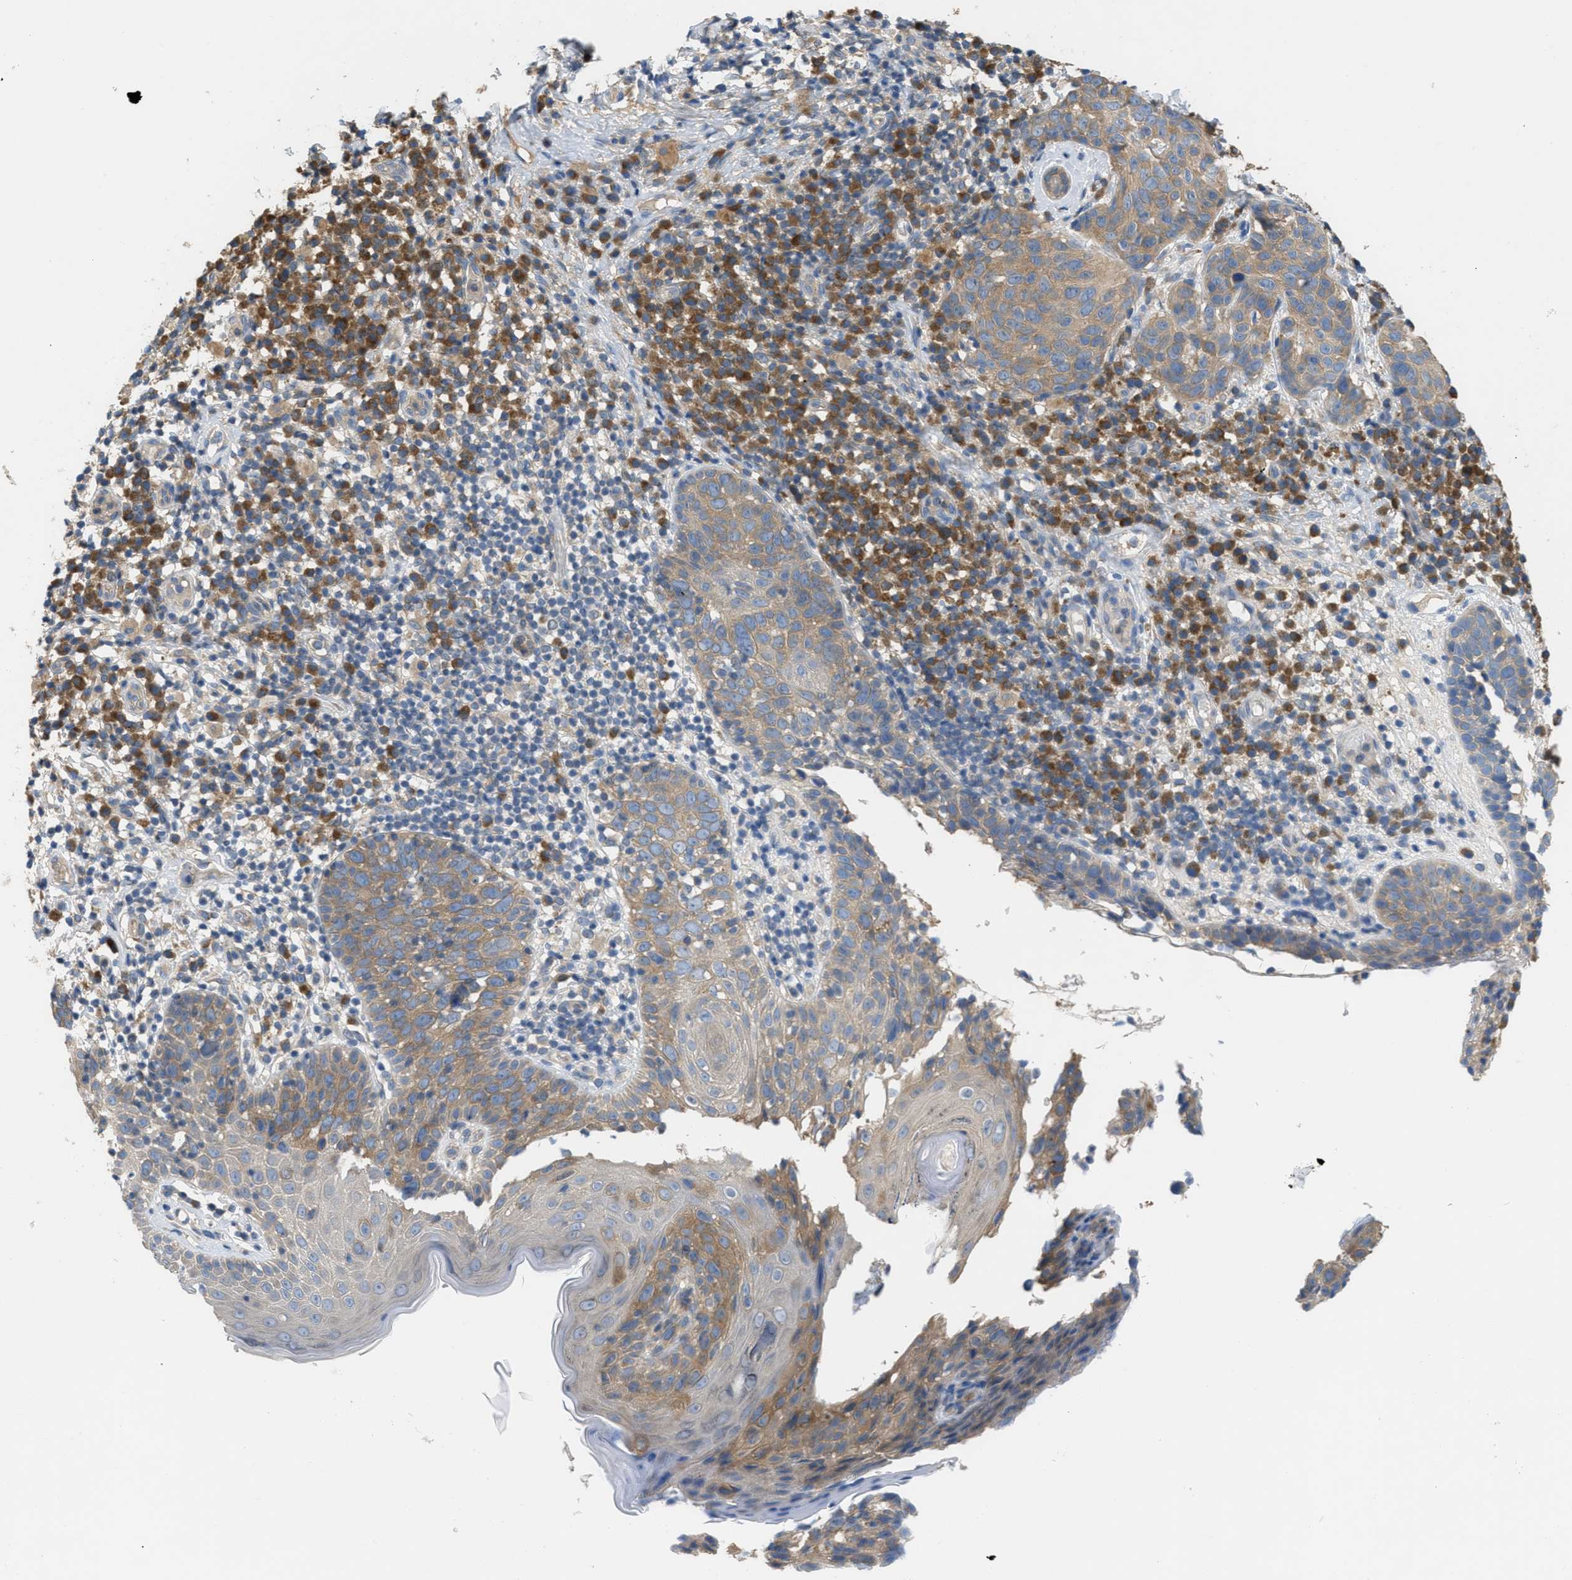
{"staining": {"intensity": "weak", "quantity": "25%-75%", "location": "cytoplasmic/membranous"}, "tissue": "skin cancer", "cell_type": "Tumor cells", "image_type": "cancer", "snomed": [{"axis": "morphology", "description": "Squamous cell carcinoma in situ, NOS"}, {"axis": "morphology", "description": "Squamous cell carcinoma, NOS"}, {"axis": "topography", "description": "Skin"}], "caption": "Immunohistochemical staining of human skin cancer reveals low levels of weak cytoplasmic/membranous protein expression in about 25%-75% of tumor cells.", "gene": "UBA5", "patient": {"sex": "male", "age": 93}}